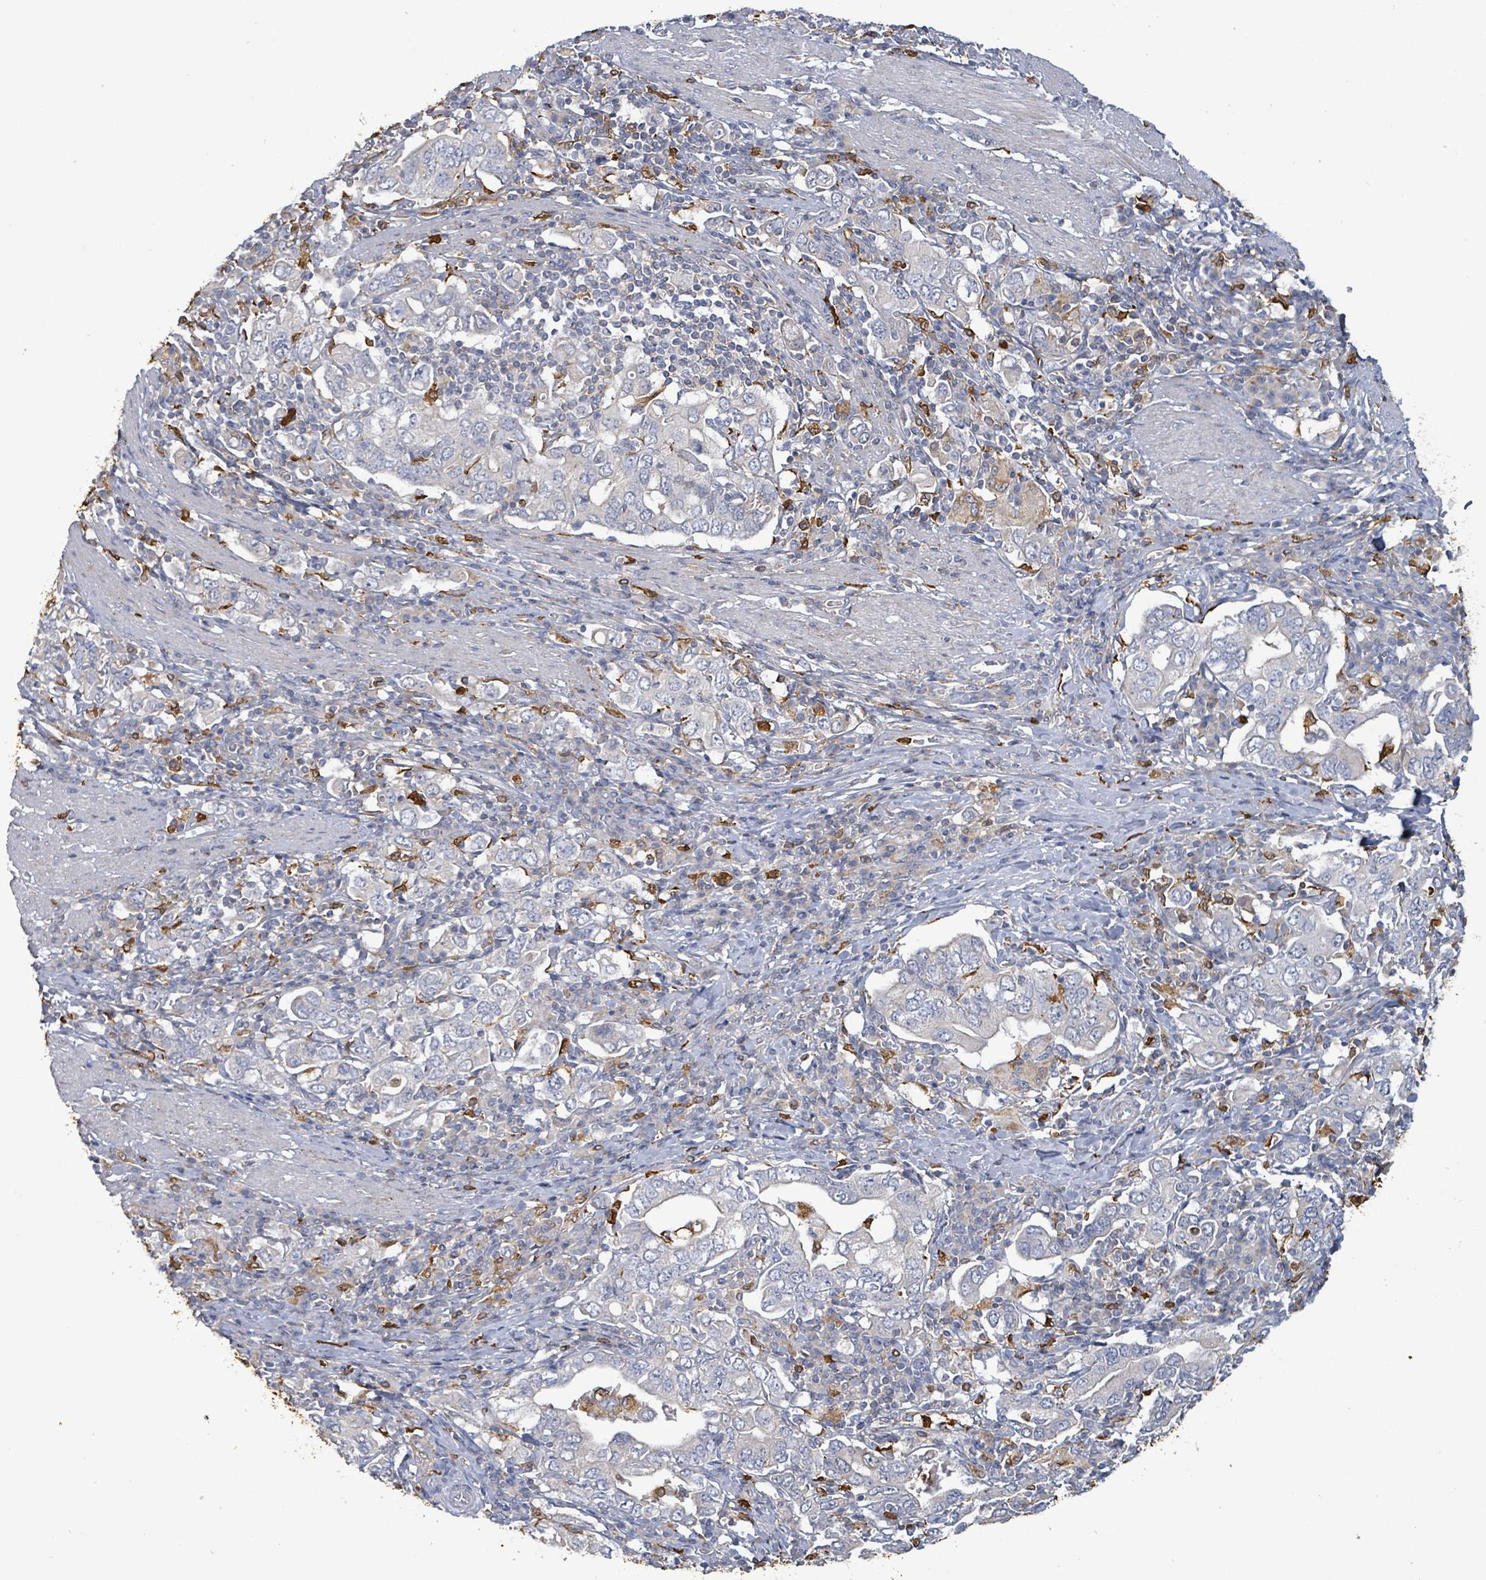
{"staining": {"intensity": "negative", "quantity": "none", "location": "none"}, "tissue": "stomach cancer", "cell_type": "Tumor cells", "image_type": "cancer", "snomed": [{"axis": "morphology", "description": "Adenocarcinoma, NOS"}, {"axis": "topography", "description": "Stomach, upper"}, {"axis": "topography", "description": "Stomach"}], "caption": "The histopathology image demonstrates no staining of tumor cells in stomach cancer.", "gene": "FAM210A", "patient": {"sex": "male", "age": 62}}